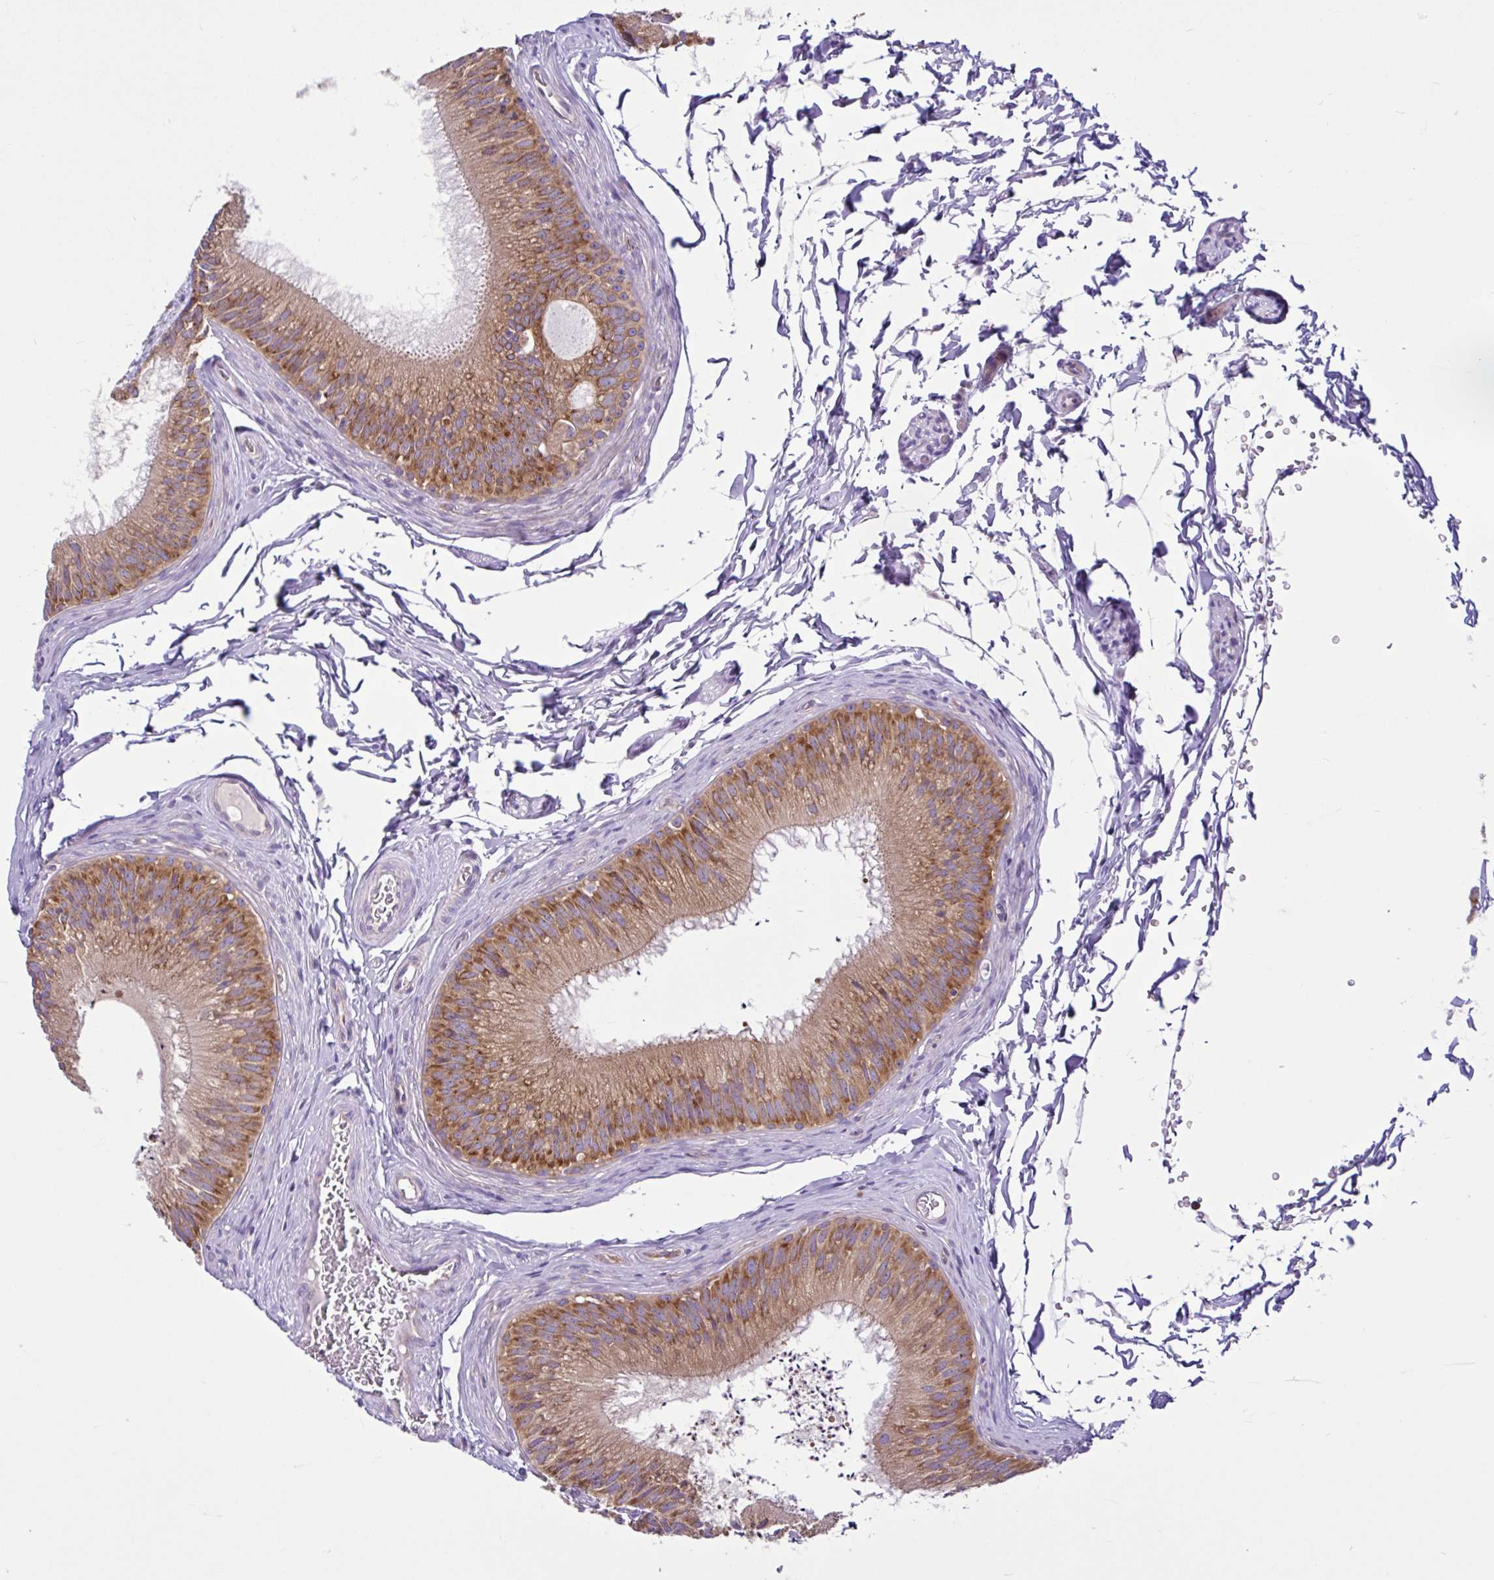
{"staining": {"intensity": "moderate", "quantity": ">75%", "location": "cytoplasmic/membranous"}, "tissue": "epididymis", "cell_type": "Glandular cells", "image_type": "normal", "snomed": [{"axis": "morphology", "description": "Normal tissue, NOS"}, {"axis": "topography", "description": "Epididymis"}], "caption": "Epididymis stained for a protein displays moderate cytoplasmic/membranous positivity in glandular cells. The staining was performed using DAB (3,3'-diaminobenzidine) to visualize the protein expression in brown, while the nuclei were stained in blue with hematoxylin (Magnification: 20x).", "gene": "LARS1", "patient": {"sex": "male", "age": 24}}